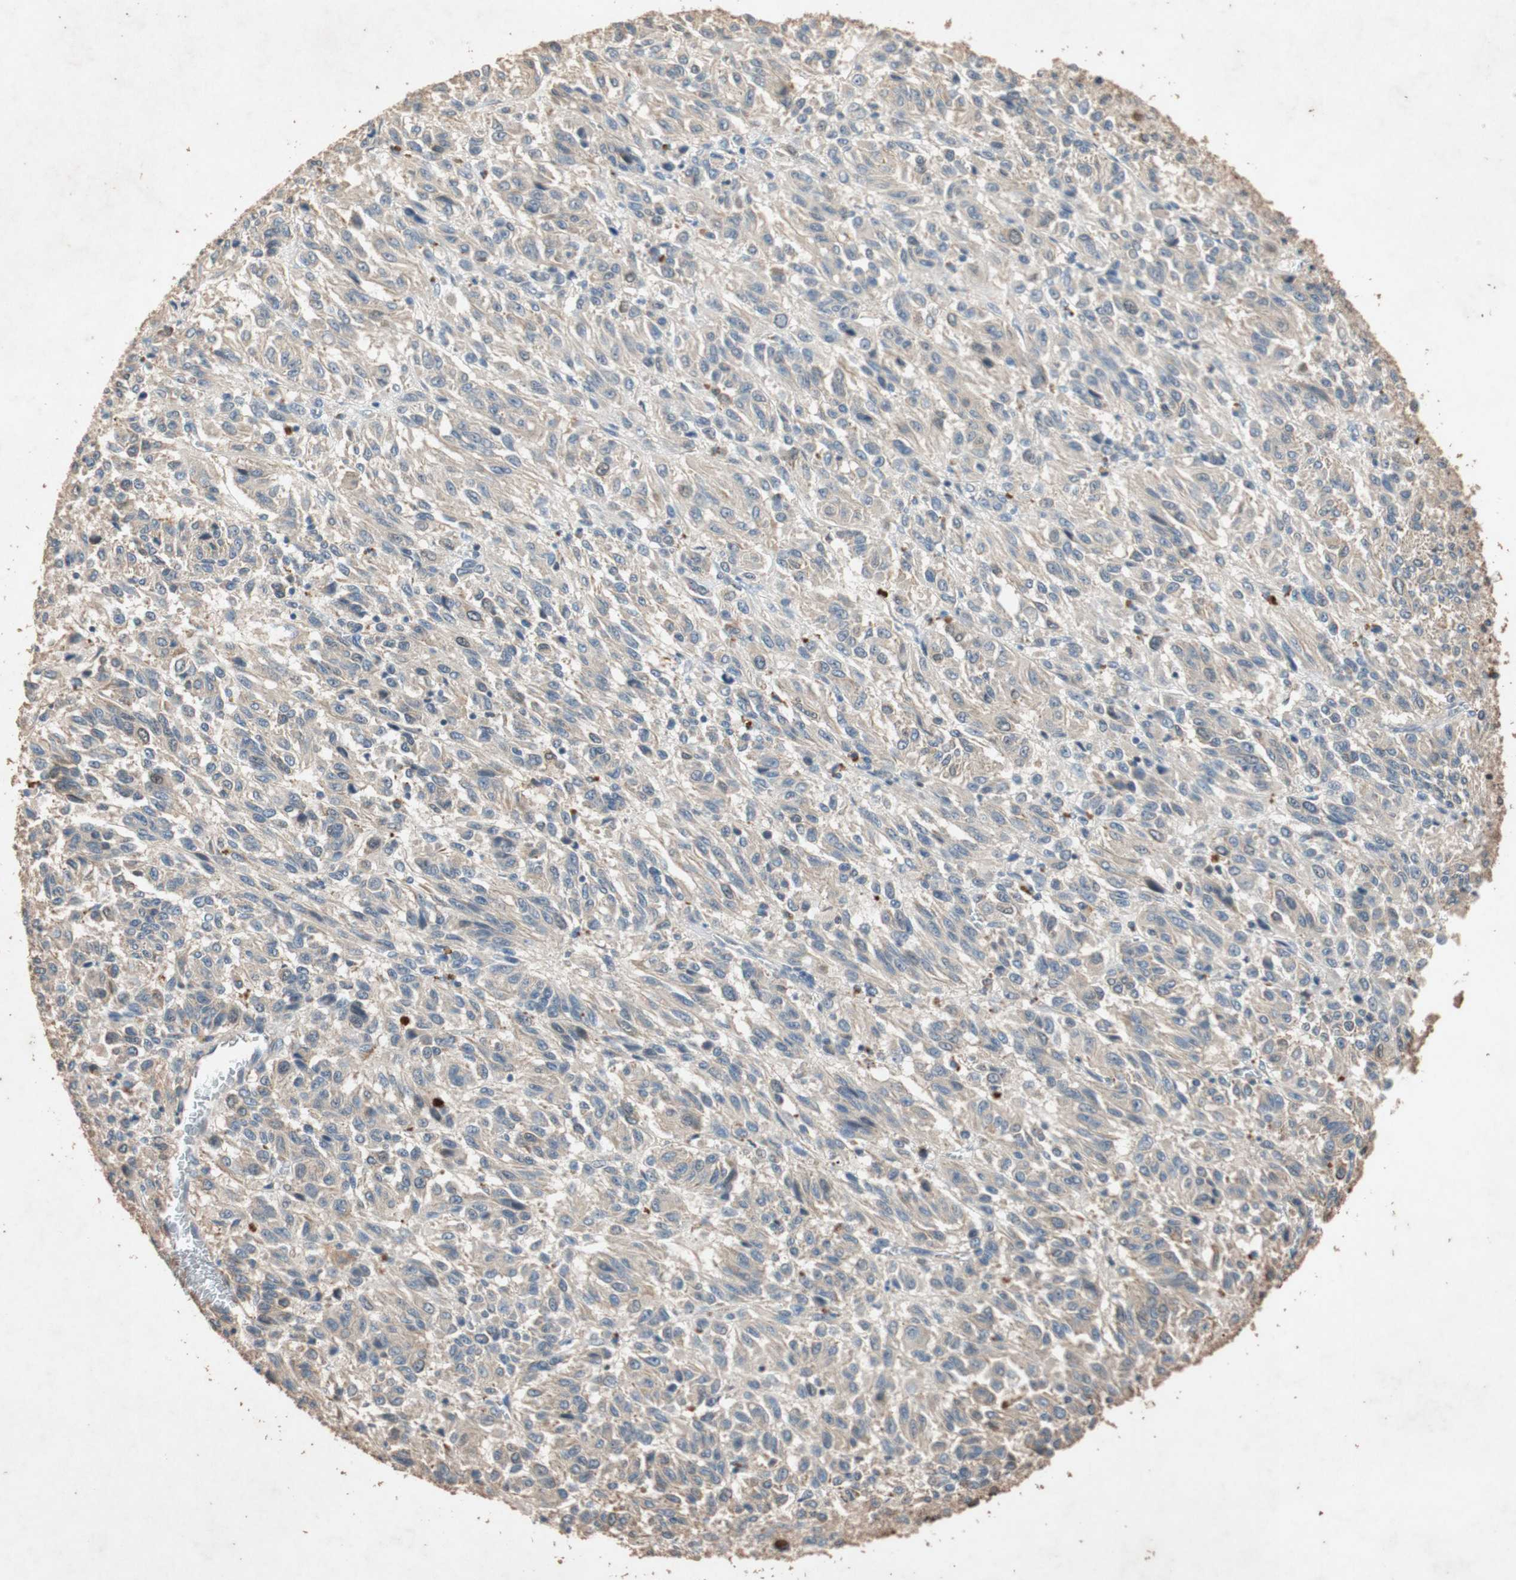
{"staining": {"intensity": "weak", "quantity": "25%-75%", "location": "cytoplasmic/membranous"}, "tissue": "melanoma", "cell_type": "Tumor cells", "image_type": "cancer", "snomed": [{"axis": "morphology", "description": "Malignant melanoma, Metastatic site"}, {"axis": "topography", "description": "Lung"}], "caption": "A photomicrograph showing weak cytoplasmic/membranous positivity in approximately 25%-75% of tumor cells in malignant melanoma (metastatic site), as visualized by brown immunohistochemical staining.", "gene": "TUBB", "patient": {"sex": "male", "age": 64}}